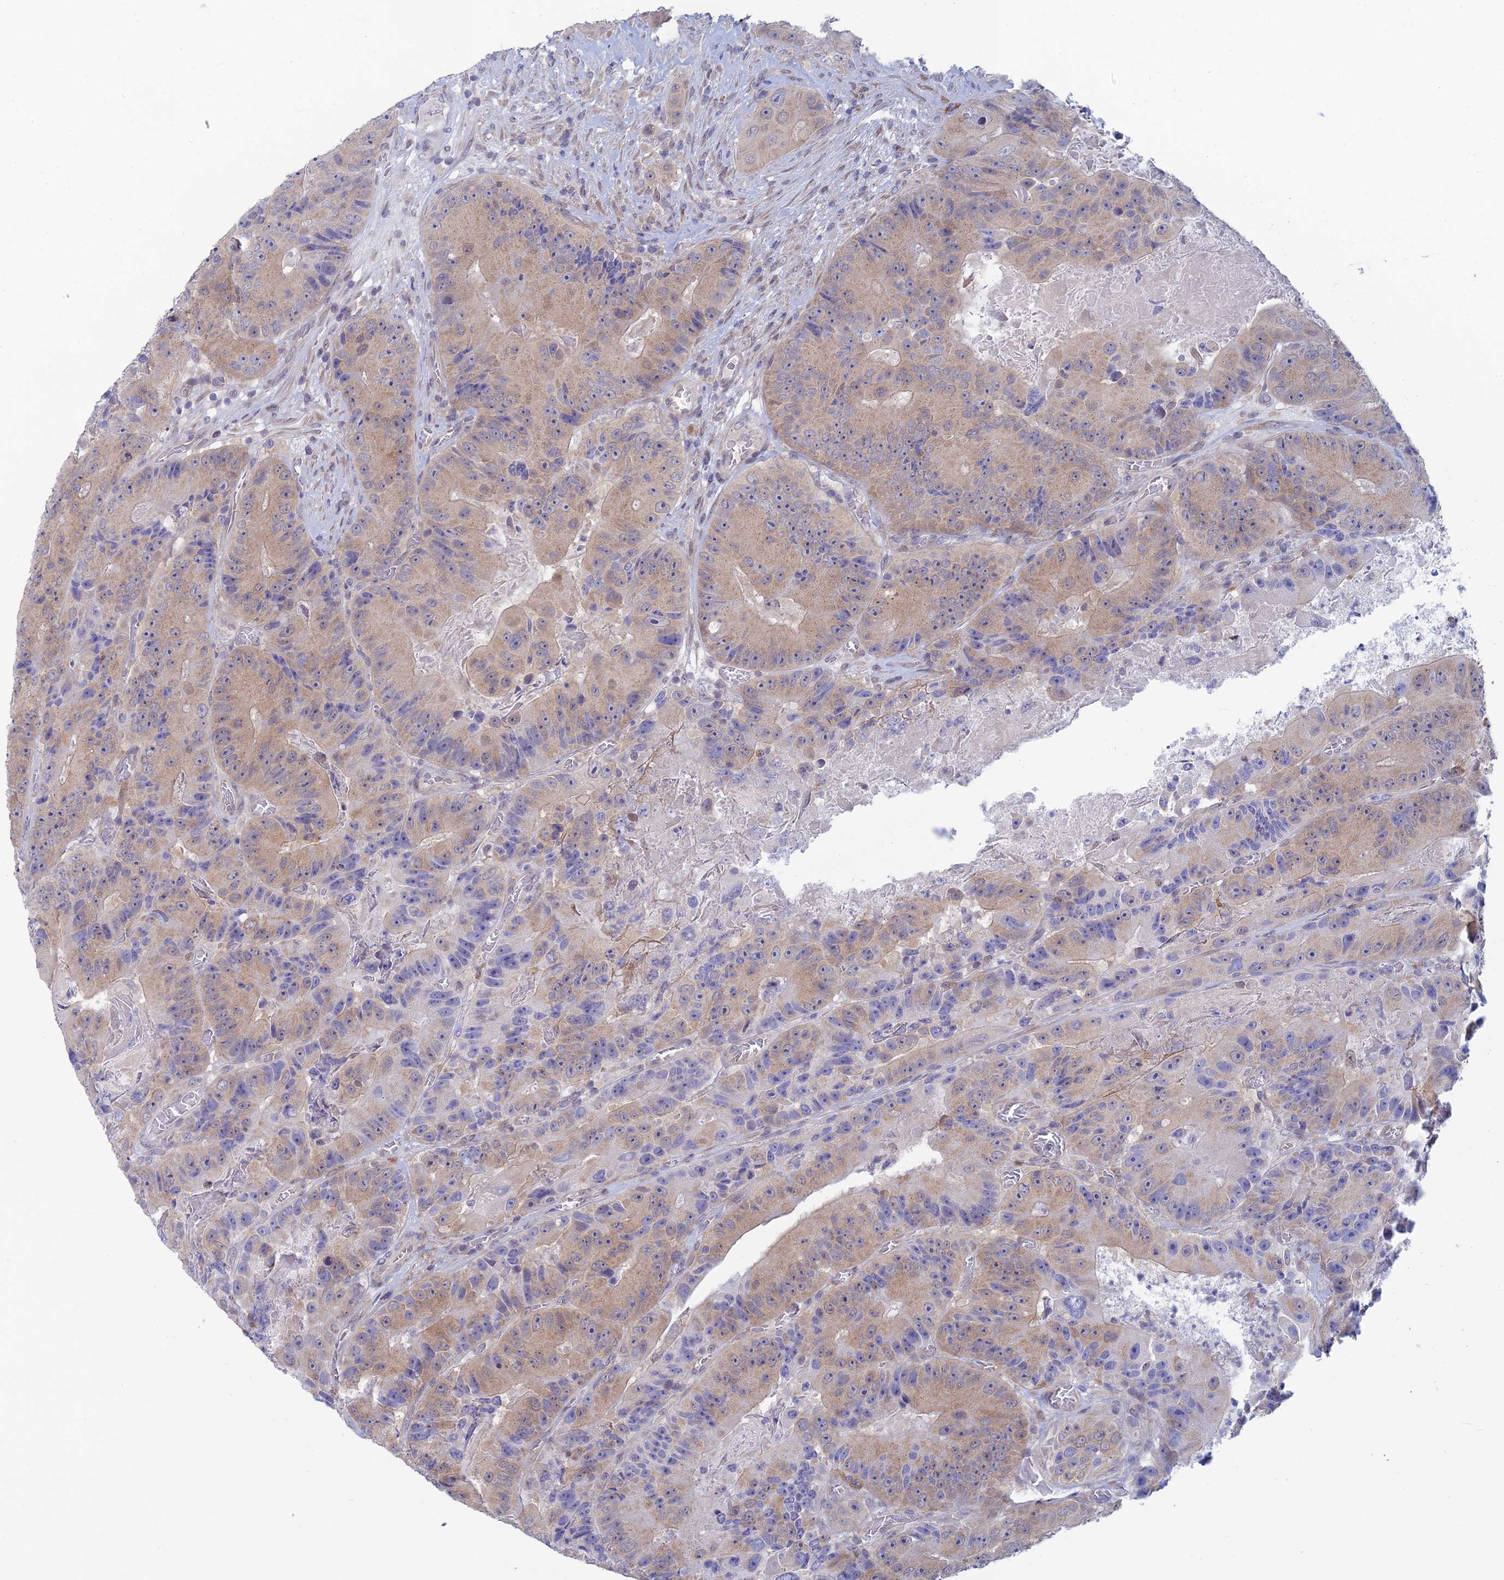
{"staining": {"intensity": "weak", "quantity": ">75%", "location": "cytoplasmic/membranous"}, "tissue": "colorectal cancer", "cell_type": "Tumor cells", "image_type": "cancer", "snomed": [{"axis": "morphology", "description": "Adenocarcinoma, NOS"}, {"axis": "topography", "description": "Colon"}], "caption": "Immunohistochemical staining of human colorectal adenocarcinoma demonstrates low levels of weak cytoplasmic/membranous expression in about >75% of tumor cells. (brown staining indicates protein expression, while blue staining denotes nuclei).", "gene": "SRA1", "patient": {"sex": "female", "age": 86}}